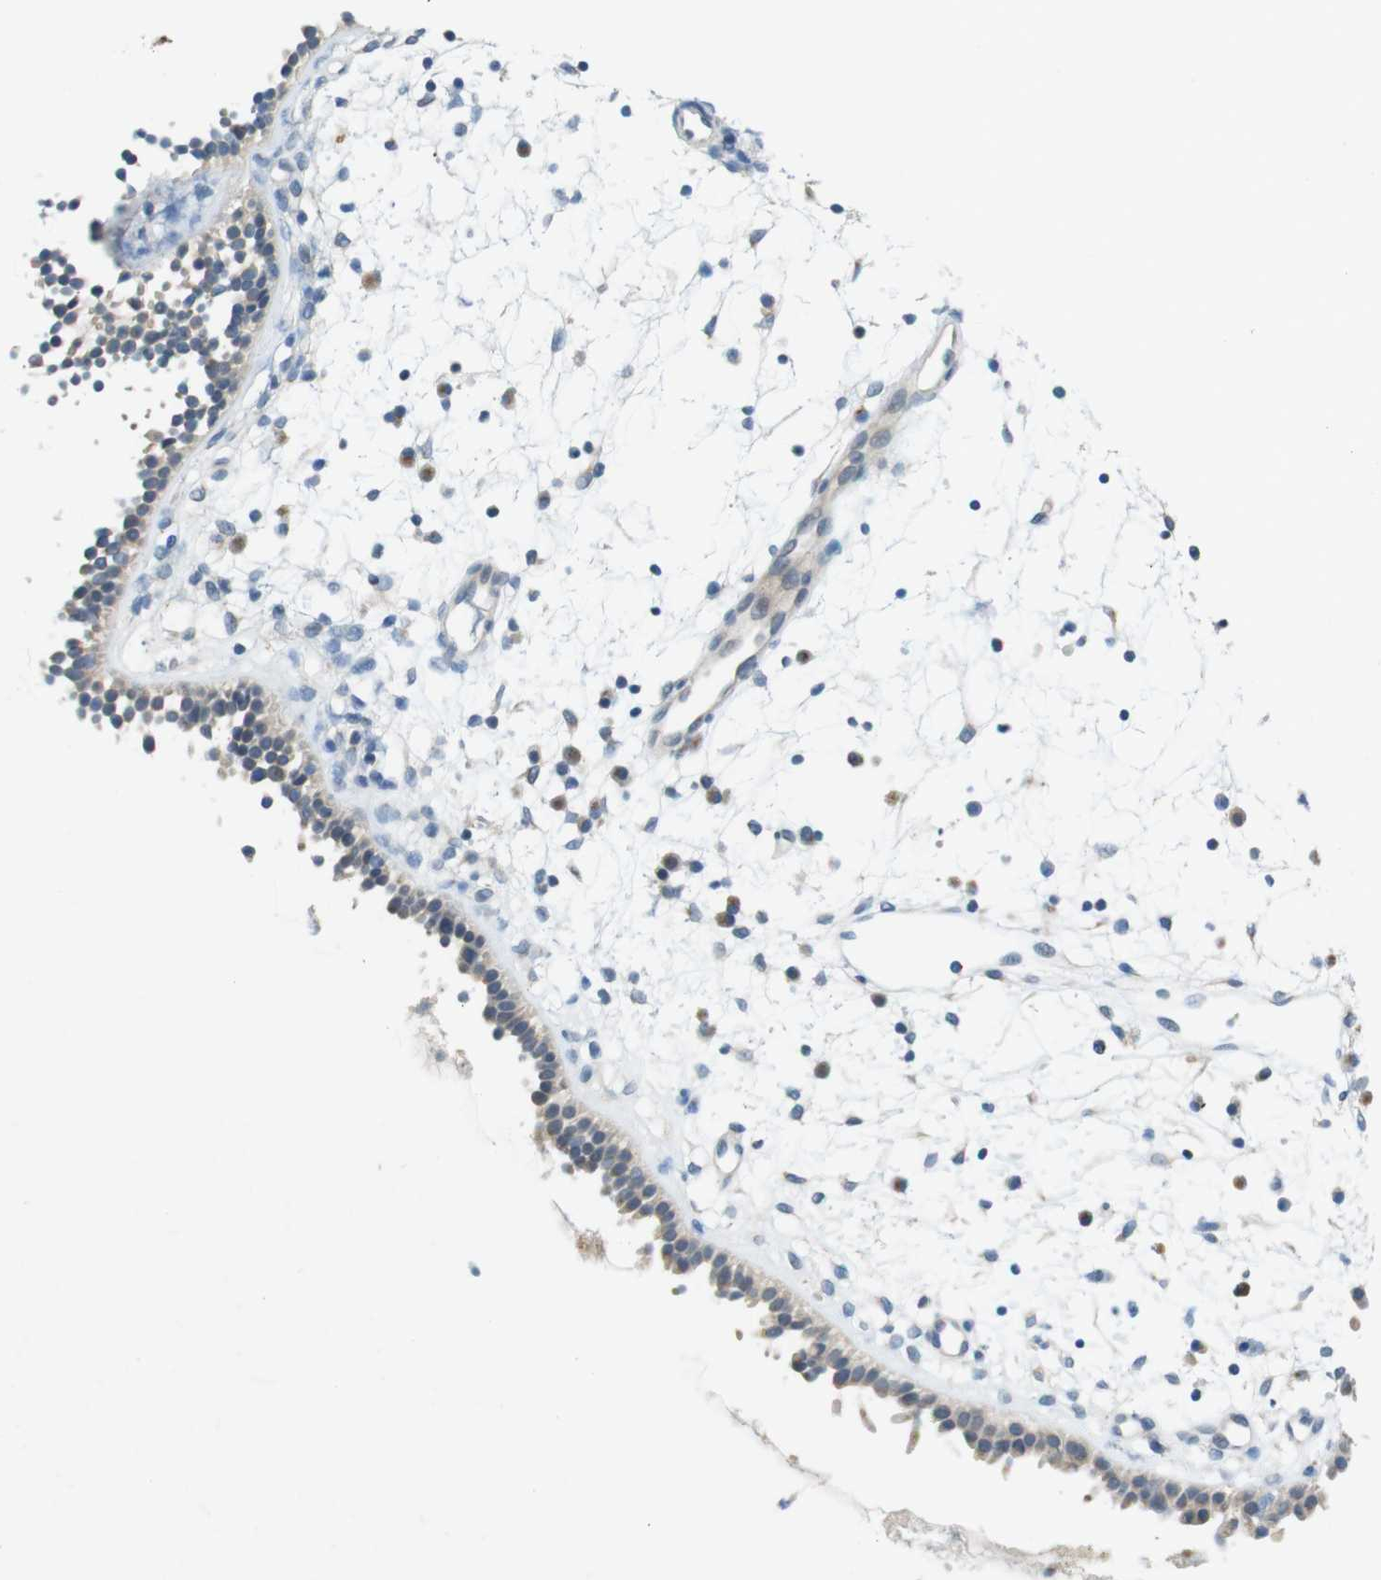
{"staining": {"intensity": "moderate", "quantity": "25%-75%", "location": "cytoplasmic/membranous"}, "tissue": "nasopharynx", "cell_type": "Respiratory epithelial cells", "image_type": "normal", "snomed": [{"axis": "morphology", "description": "Normal tissue, NOS"}, {"axis": "topography", "description": "Nasopharynx"}], "caption": "Nasopharynx stained with a brown dye reveals moderate cytoplasmic/membranous positive staining in about 25%-75% of respiratory epithelial cells.", "gene": "YIPF3", "patient": {"sex": "male", "age": 21}}